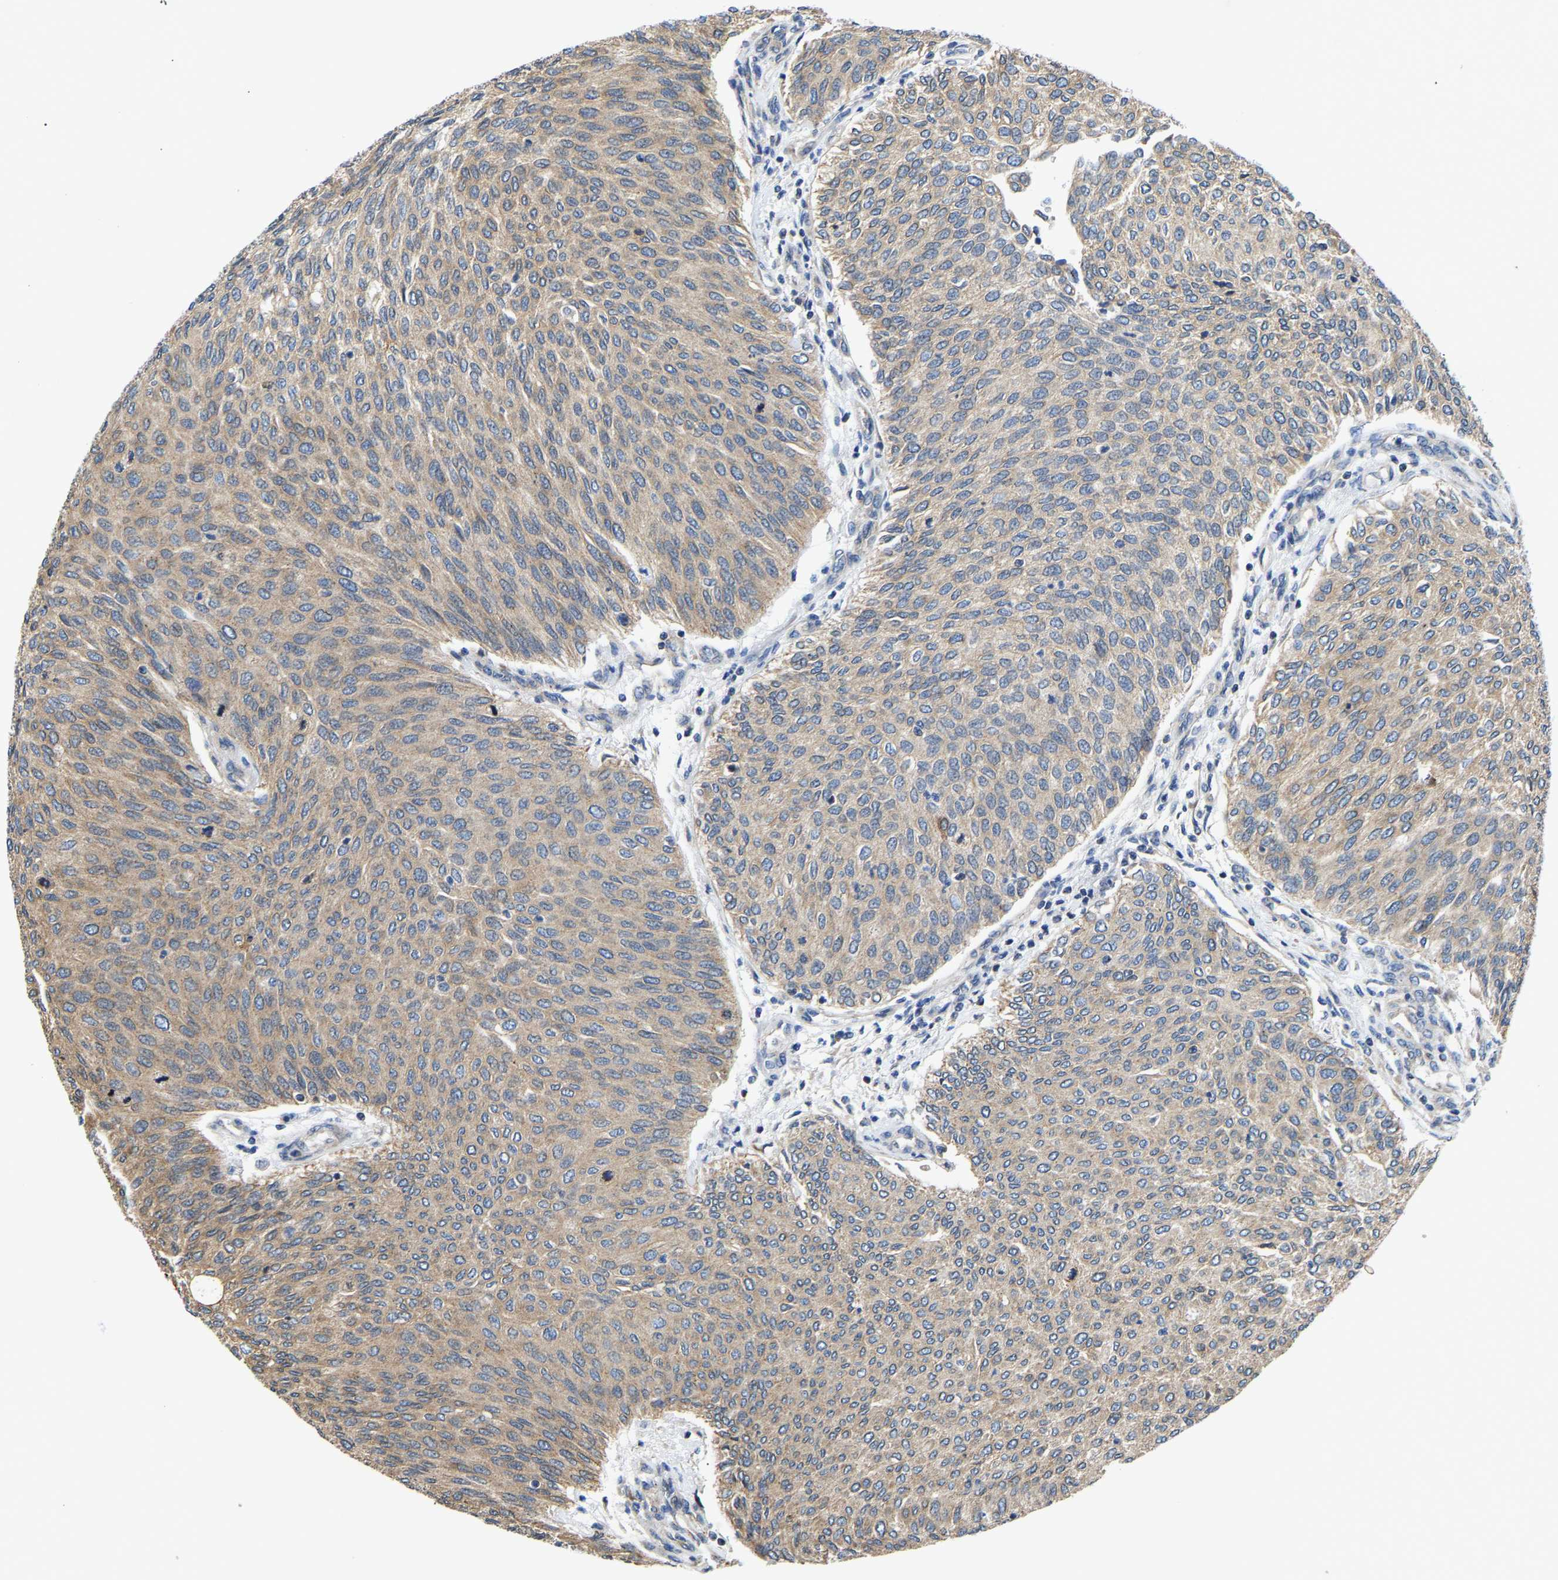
{"staining": {"intensity": "moderate", "quantity": ">75%", "location": "cytoplasmic/membranous"}, "tissue": "urothelial cancer", "cell_type": "Tumor cells", "image_type": "cancer", "snomed": [{"axis": "morphology", "description": "Urothelial carcinoma, Low grade"}, {"axis": "topography", "description": "Urinary bladder"}], "caption": "The micrograph shows staining of urothelial carcinoma (low-grade), revealing moderate cytoplasmic/membranous protein expression (brown color) within tumor cells. The protein of interest is shown in brown color, while the nuclei are stained blue.", "gene": "ARL6IP5", "patient": {"sex": "female", "age": 79}}